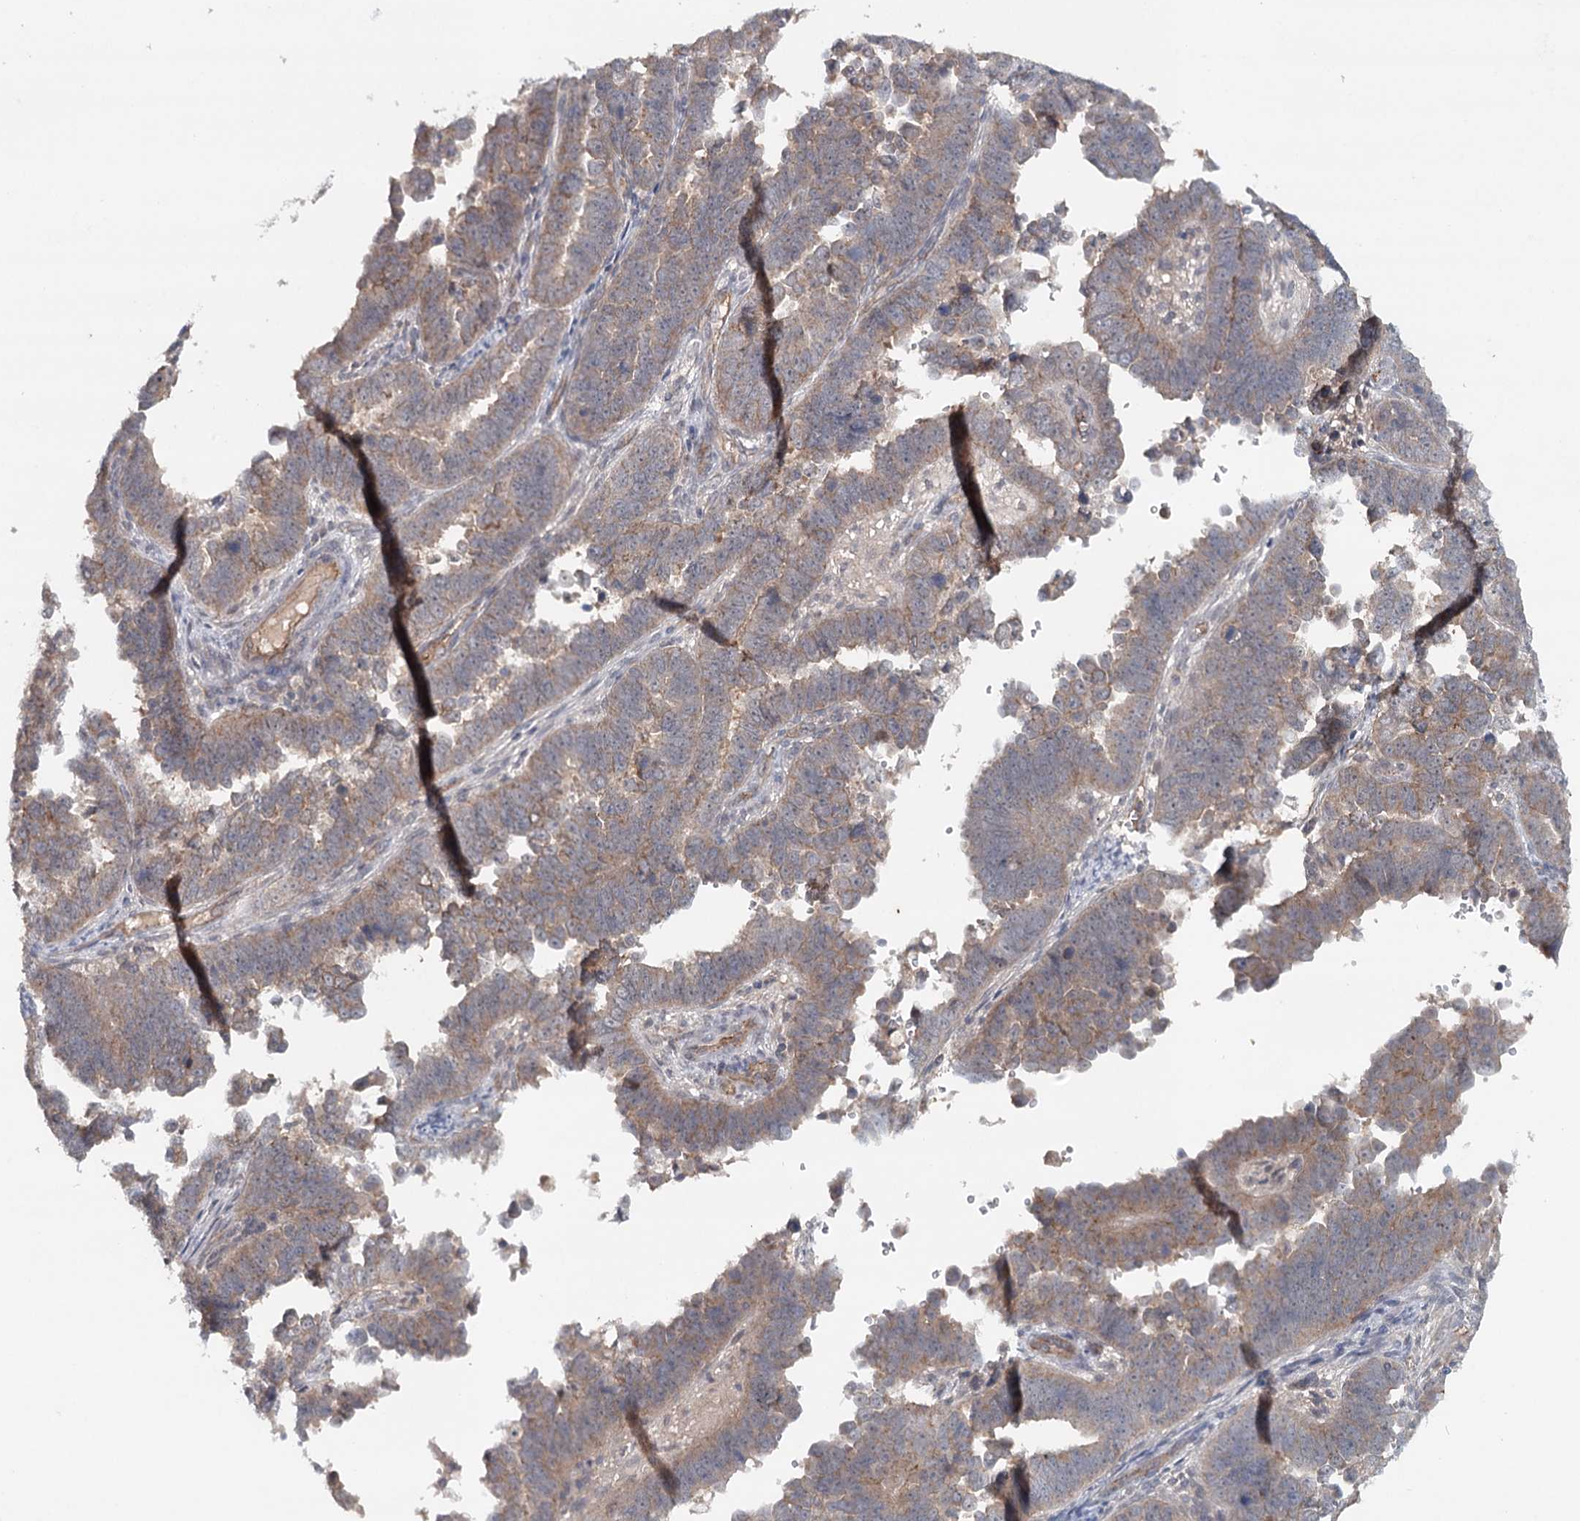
{"staining": {"intensity": "moderate", "quantity": "25%-75%", "location": "cytoplasmic/membranous"}, "tissue": "endometrial cancer", "cell_type": "Tumor cells", "image_type": "cancer", "snomed": [{"axis": "morphology", "description": "Adenocarcinoma, NOS"}, {"axis": "topography", "description": "Endometrium"}], "caption": "DAB immunohistochemical staining of human endometrial cancer (adenocarcinoma) displays moderate cytoplasmic/membranous protein positivity in about 25%-75% of tumor cells. (brown staining indicates protein expression, while blue staining denotes nuclei).", "gene": "SYNPO", "patient": {"sex": "female", "age": 75}}